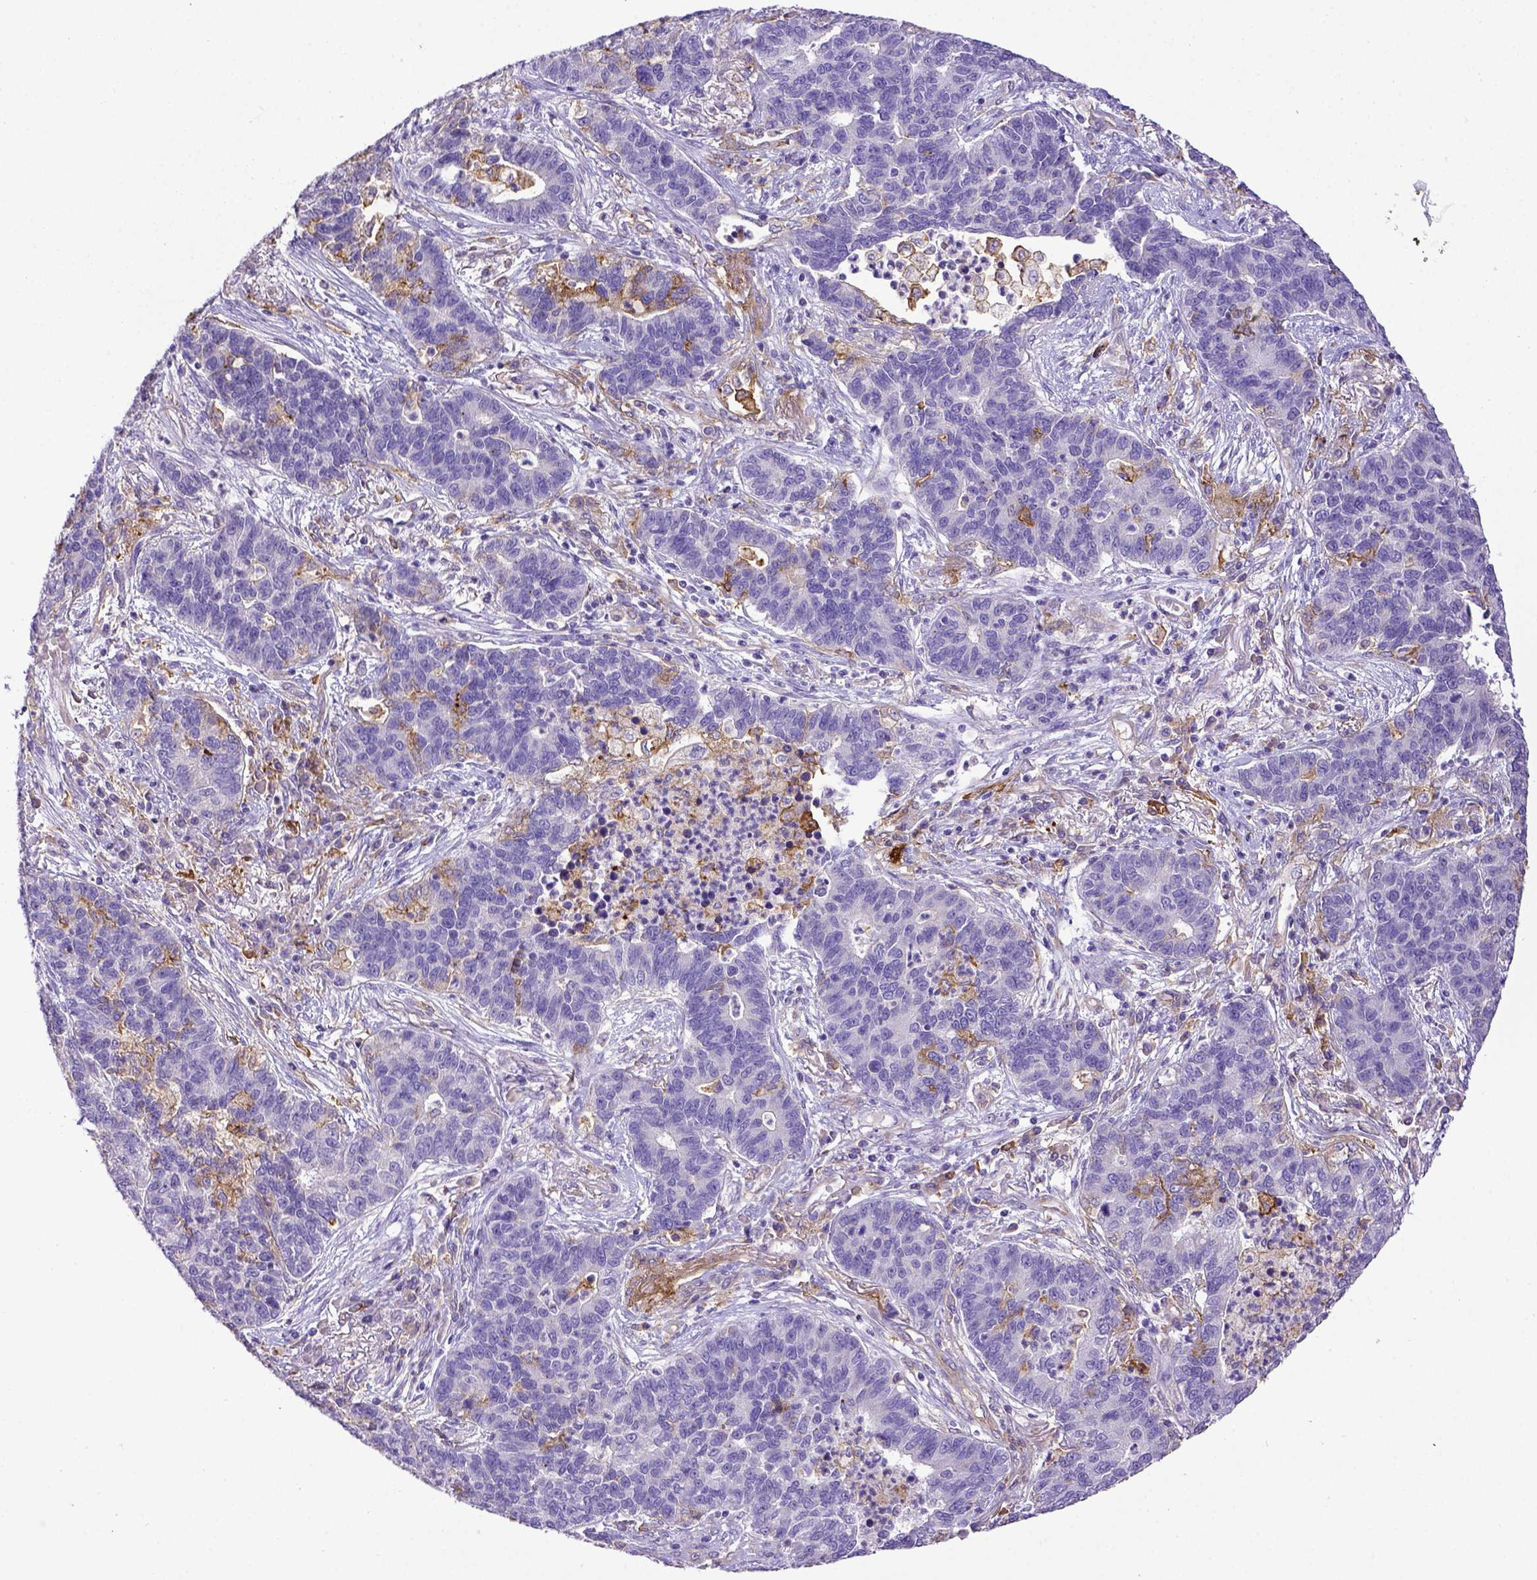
{"staining": {"intensity": "negative", "quantity": "none", "location": "none"}, "tissue": "lung cancer", "cell_type": "Tumor cells", "image_type": "cancer", "snomed": [{"axis": "morphology", "description": "Adenocarcinoma, NOS"}, {"axis": "topography", "description": "Lung"}], "caption": "Immunohistochemistry histopathology image of neoplastic tissue: human lung cancer (adenocarcinoma) stained with DAB shows no significant protein expression in tumor cells.", "gene": "CD40", "patient": {"sex": "female", "age": 57}}